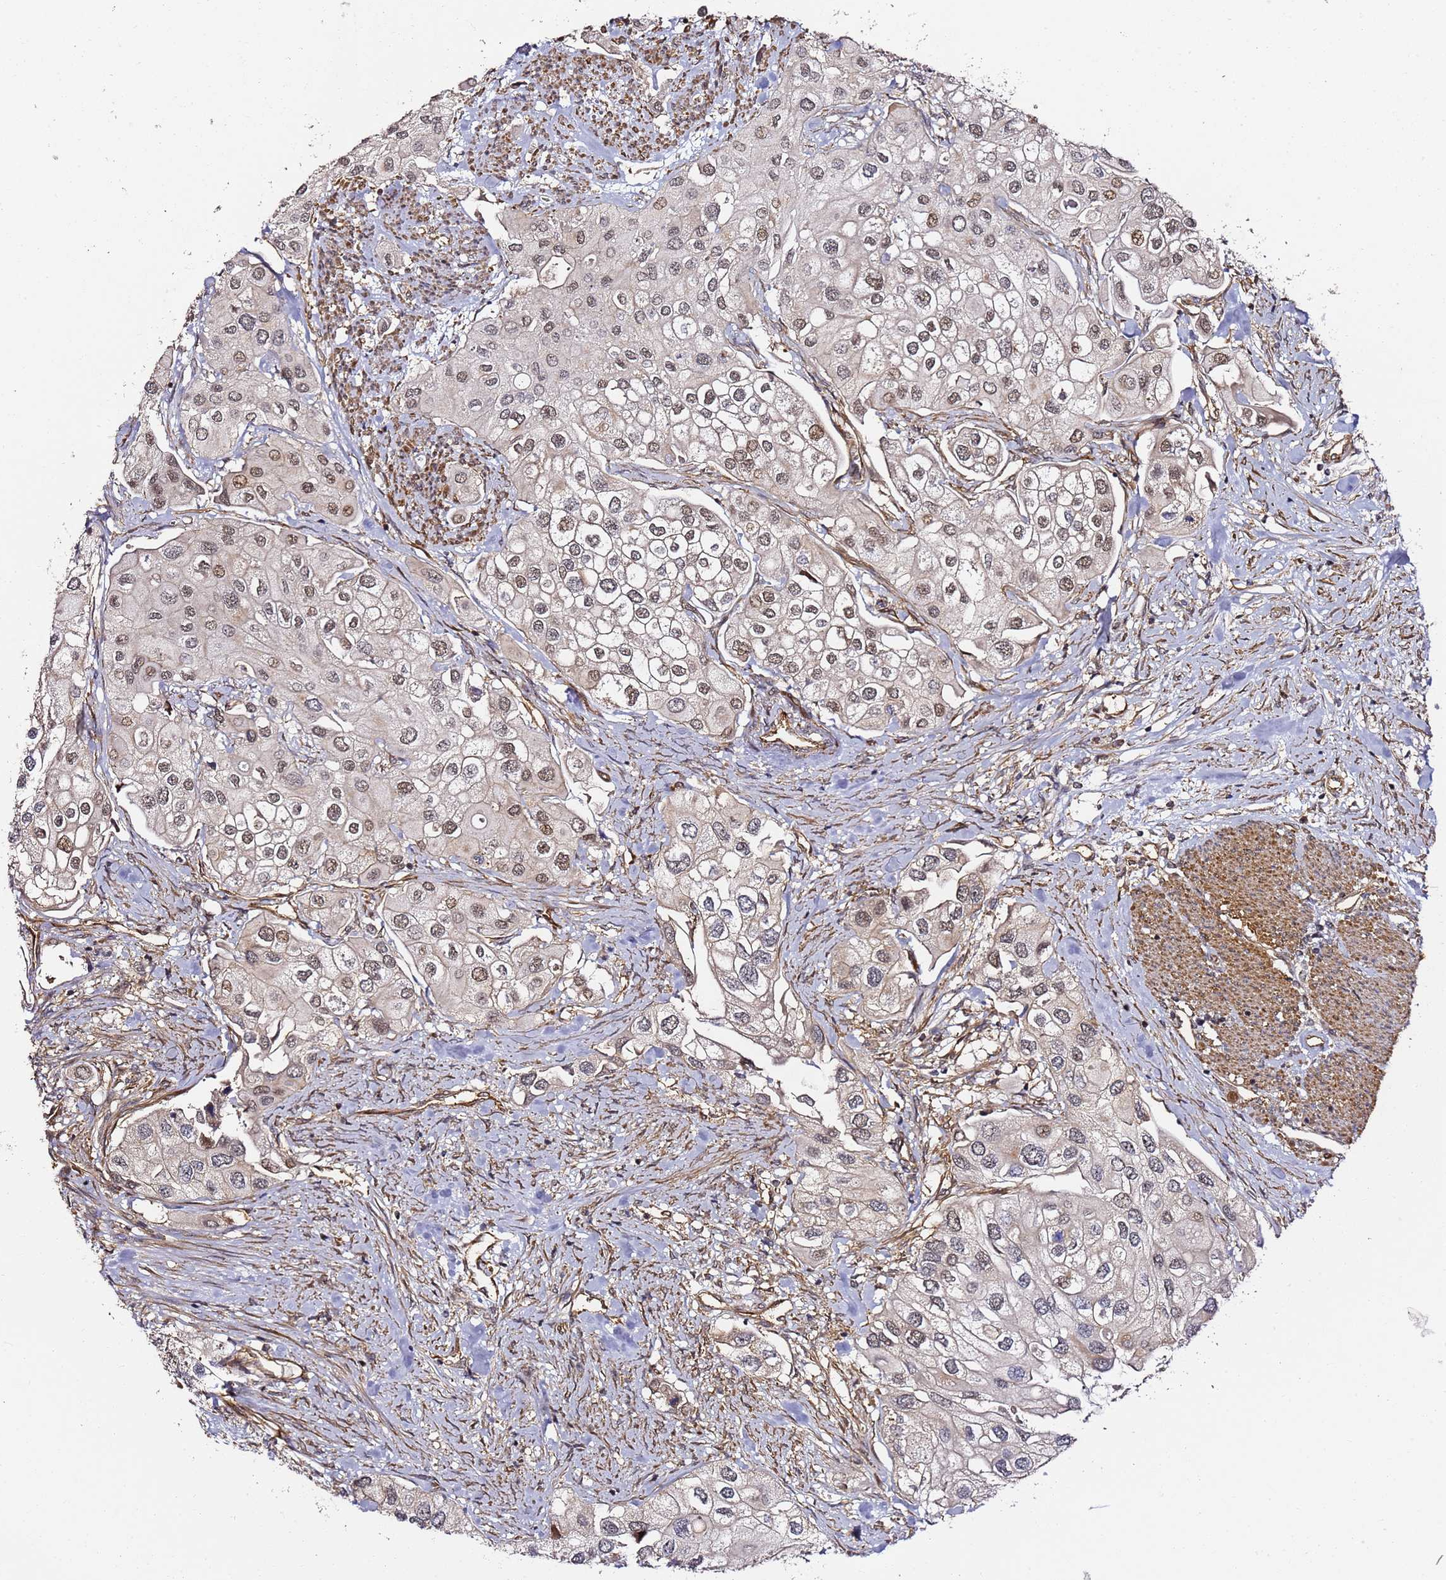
{"staining": {"intensity": "weak", "quantity": "25%-75%", "location": "nuclear"}, "tissue": "urothelial cancer", "cell_type": "Tumor cells", "image_type": "cancer", "snomed": [{"axis": "morphology", "description": "Urothelial carcinoma, High grade"}, {"axis": "topography", "description": "Urinary bladder"}], "caption": "Tumor cells show low levels of weak nuclear staining in approximately 25%-75% of cells in human high-grade urothelial carcinoma. (Stains: DAB (3,3'-diaminobenzidine) in brown, nuclei in blue, Microscopy: brightfield microscopy at high magnification).", "gene": "CCNYL1", "patient": {"sex": "male", "age": 64}}